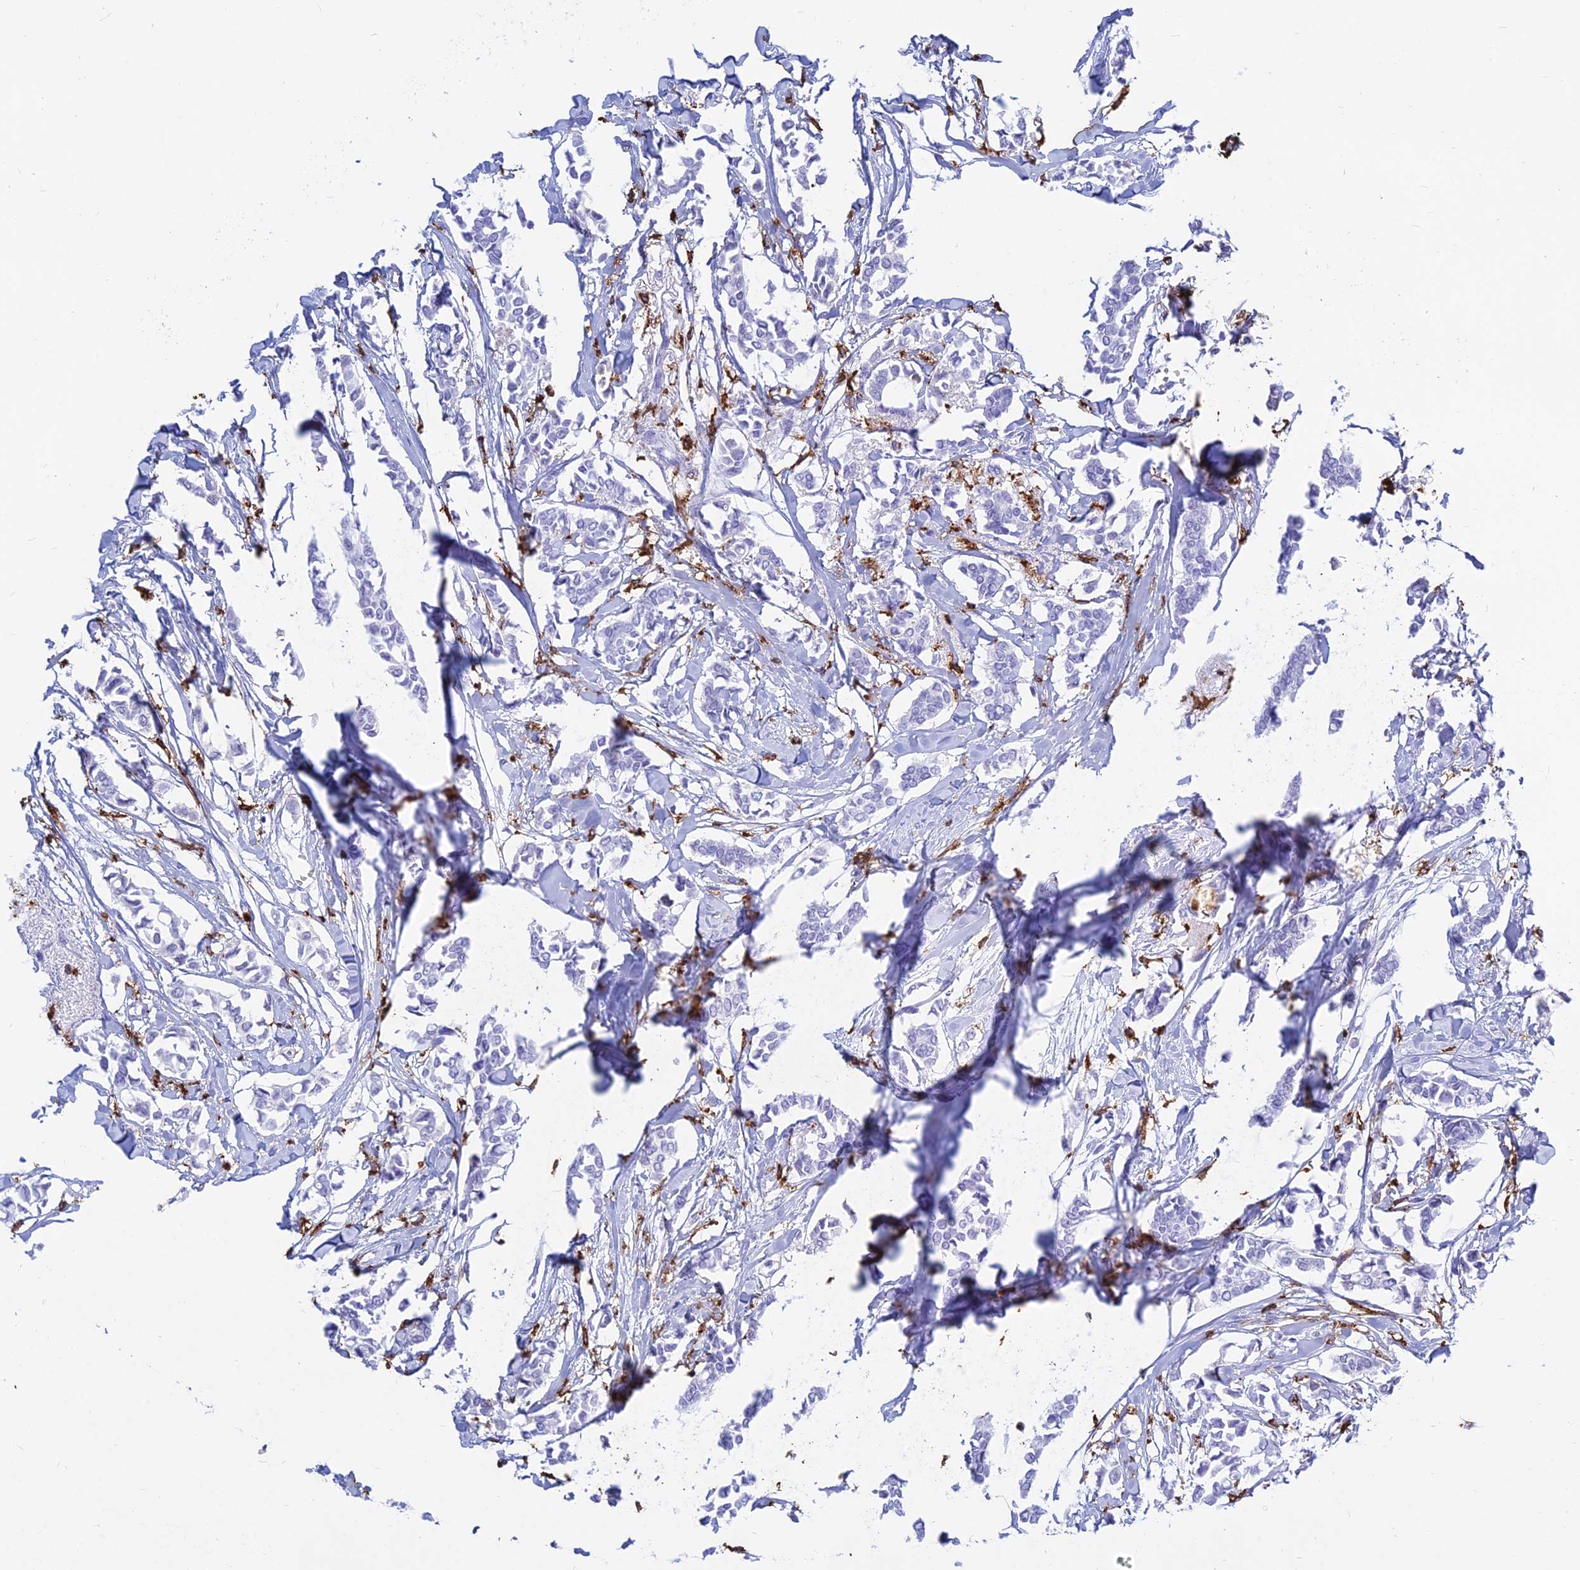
{"staining": {"intensity": "negative", "quantity": "none", "location": "none"}, "tissue": "breast cancer", "cell_type": "Tumor cells", "image_type": "cancer", "snomed": [{"axis": "morphology", "description": "Duct carcinoma"}, {"axis": "topography", "description": "Breast"}], "caption": "The histopathology image shows no significant expression in tumor cells of breast intraductal carcinoma.", "gene": "HLA-DRB1", "patient": {"sex": "female", "age": 41}}